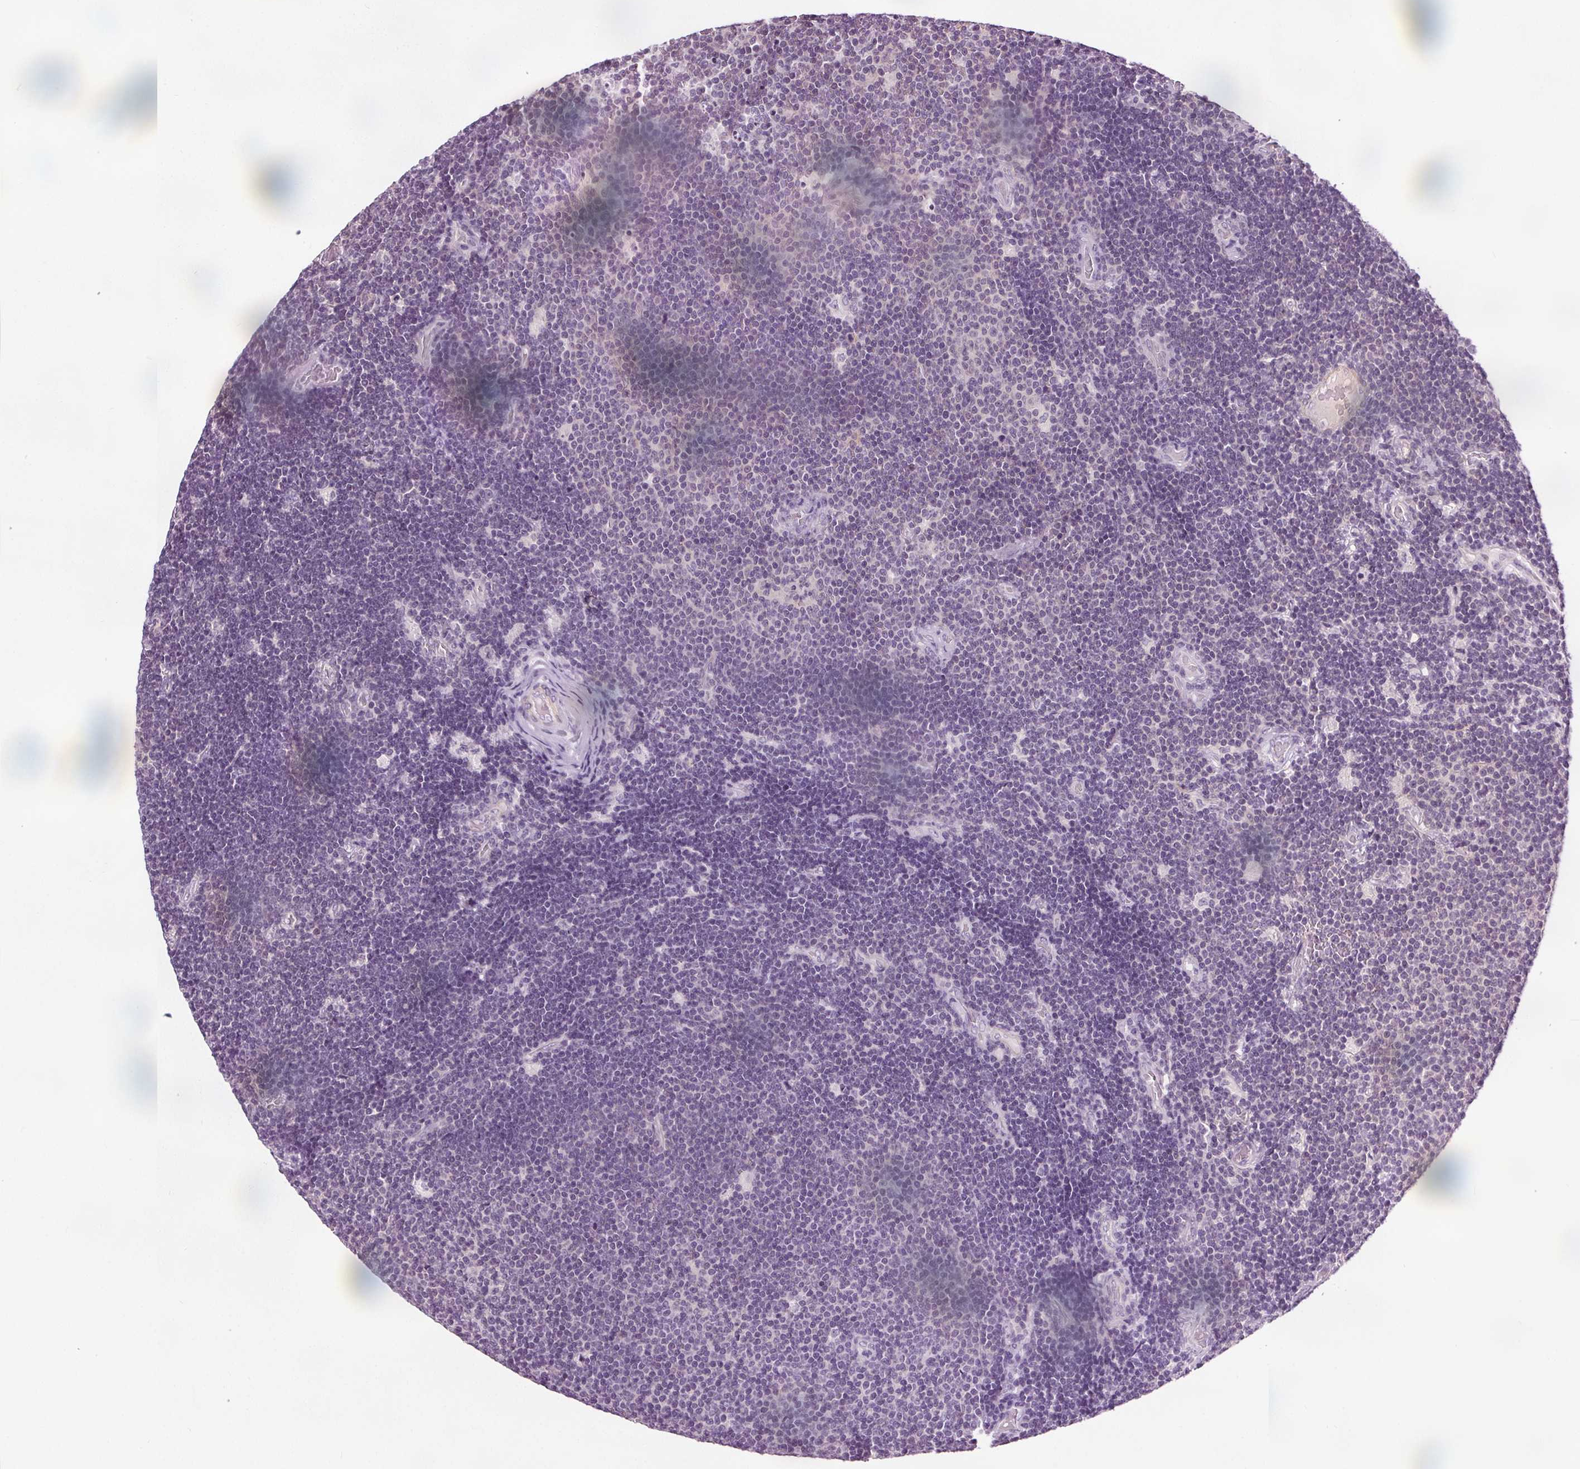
{"staining": {"intensity": "negative", "quantity": "none", "location": "none"}, "tissue": "lymphoma", "cell_type": "Tumor cells", "image_type": "cancer", "snomed": [{"axis": "morphology", "description": "Malignant lymphoma, non-Hodgkin's type, Low grade"}, {"axis": "topography", "description": "Brain"}], "caption": "Histopathology image shows no protein staining in tumor cells of lymphoma tissue.", "gene": "RASA1", "patient": {"sex": "female", "age": 66}}